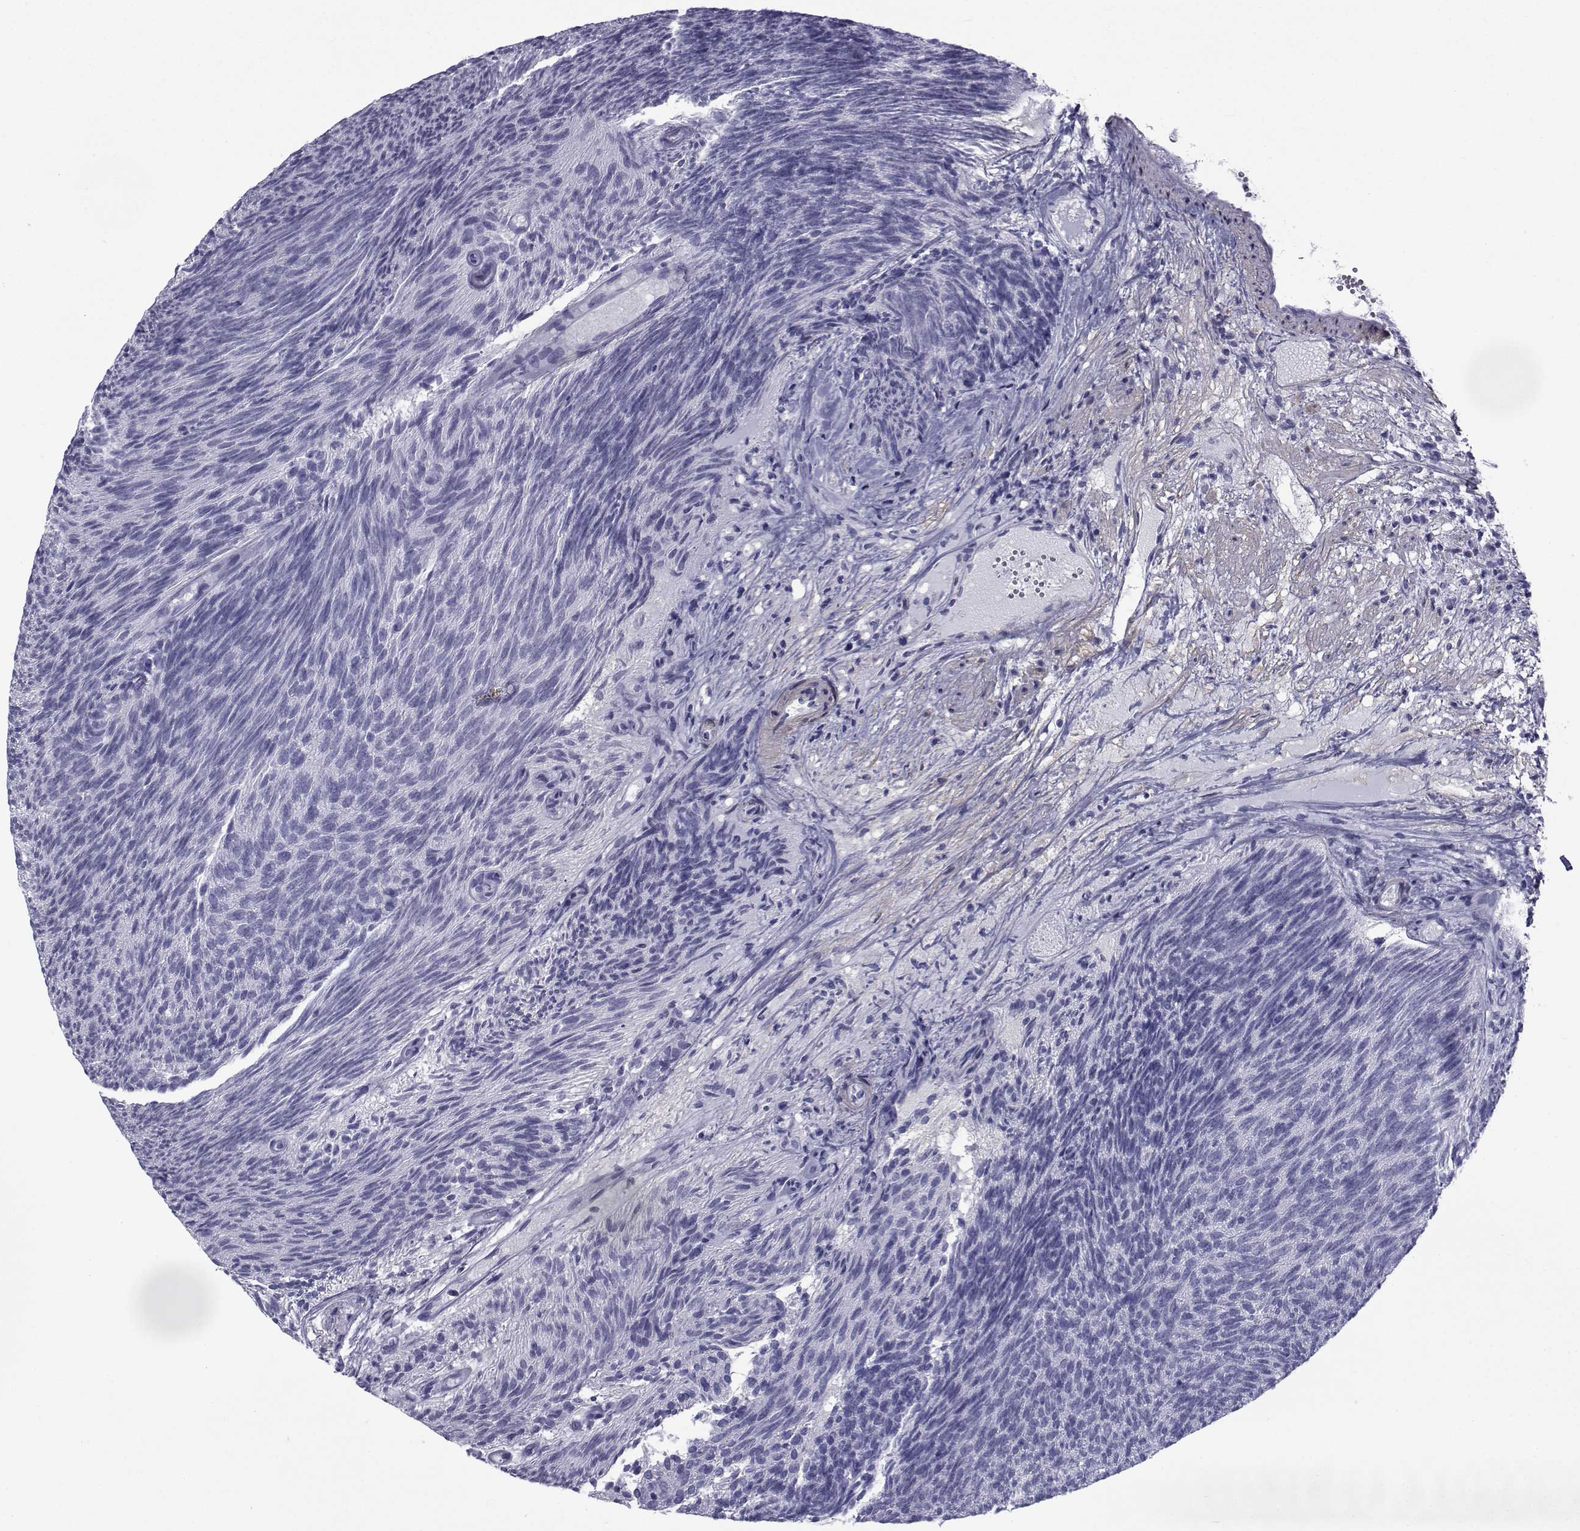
{"staining": {"intensity": "negative", "quantity": "none", "location": "none"}, "tissue": "urothelial cancer", "cell_type": "Tumor cells", "image_type": "cancer", "snomed": [{"axis": "morphology", "description": "Urothelial carcinoma, Low grade"}, {"axis": "topography", "description": "Urinary bladder"}], "caption": "Immunohistochemical staining of human low-grade urothelial carcinoma displays no significant expression in tumor cells.", "gene": "SPANXD", "patient": {"sex": "male", "age": 77}}